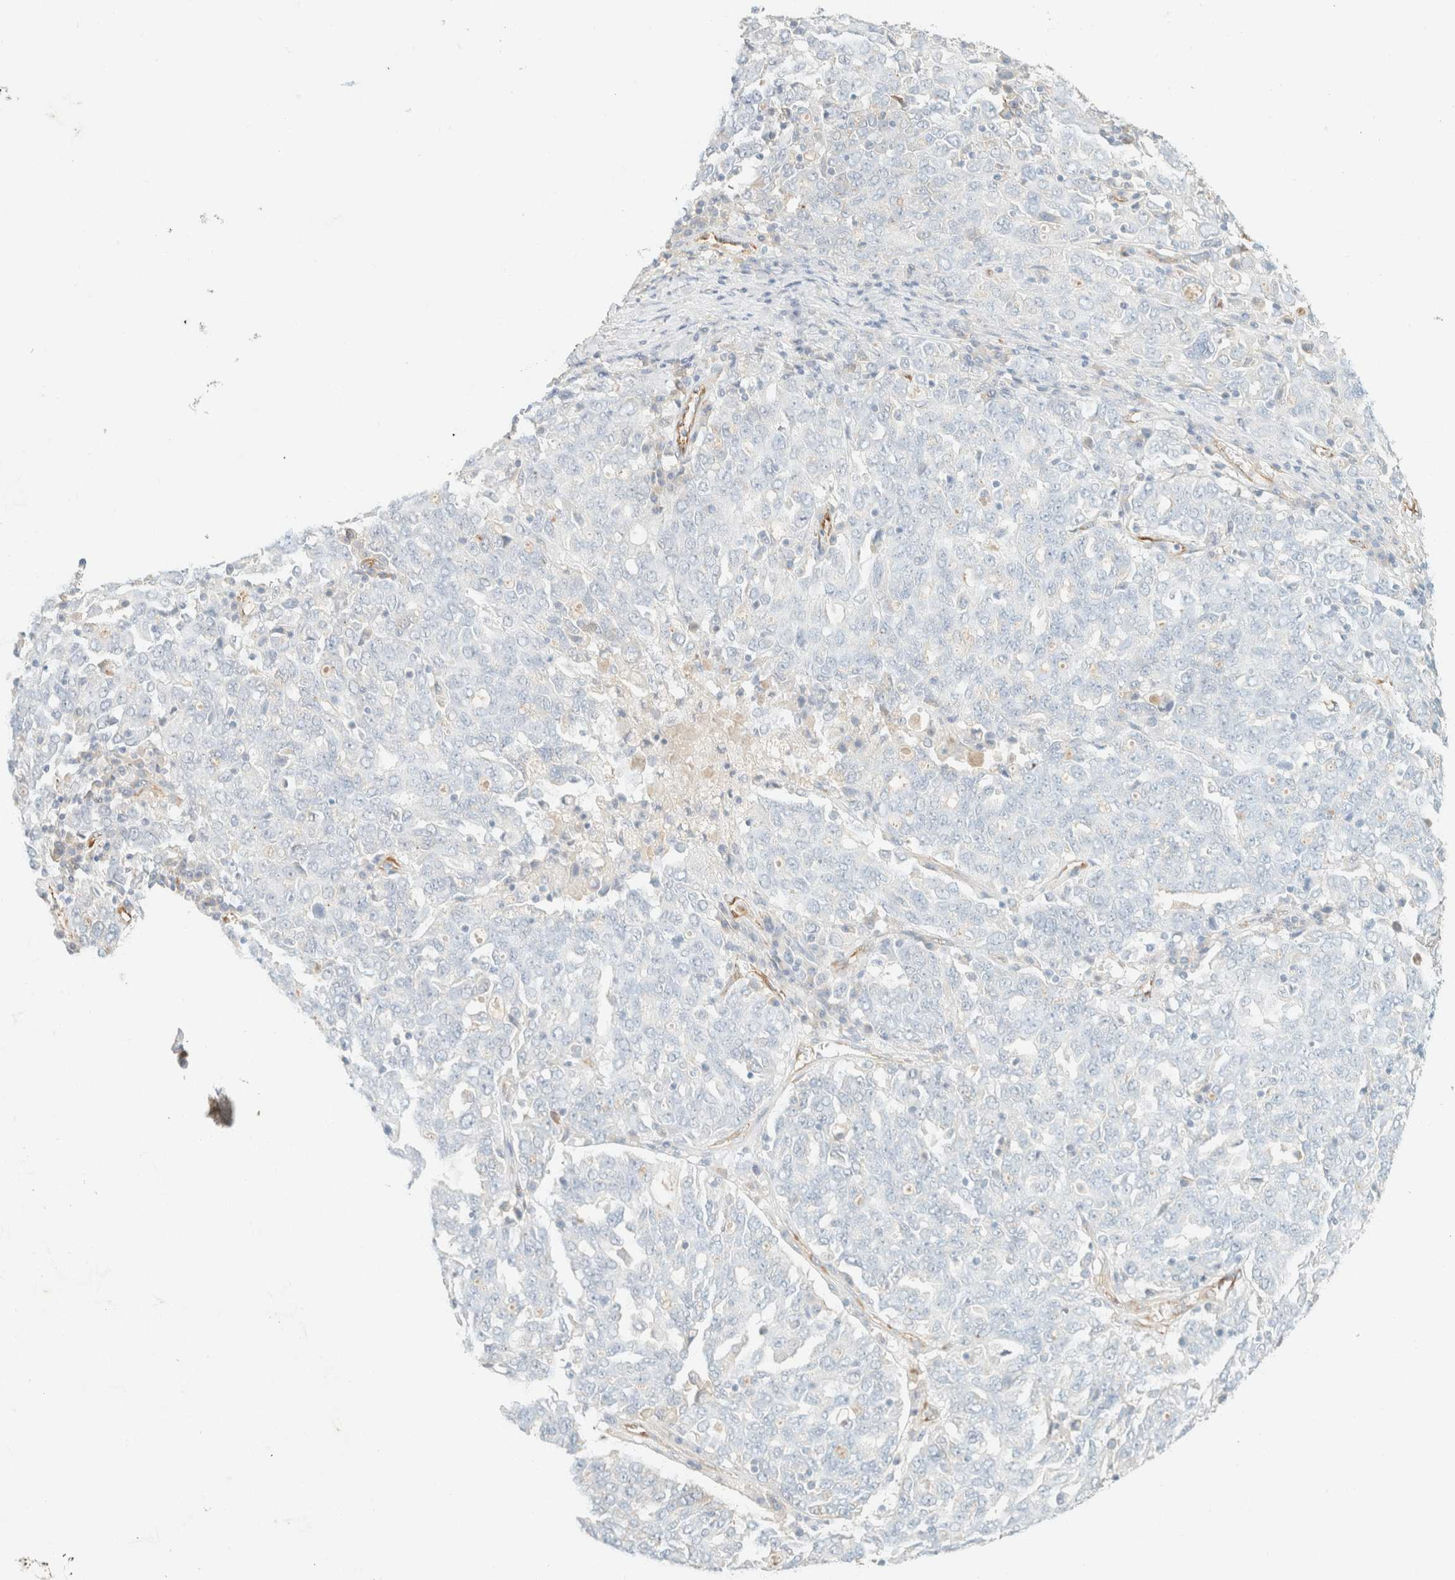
{"staining": {"intensity": "negative", "quantity": "none", "location": "none"}, "tissue": "ovarian cancer", "cell_type": "Tumor cells", "image_type": "cancer", "snomed": [{"axis": "morphology", "description": "Carcinoma, endometroid"}, {"axis": "topography", "description": "Ovary"}], "caption": "Micrograph shows no significant protein staining in tumor cells of ovarian cancer (endometroid carcinoma). The staining is performed using DAB brown chromogen with nuclei counter-stained in using hematoxylin.", "gene": "SPARCL1", "patient": {"sex": "female", "age": 62}}